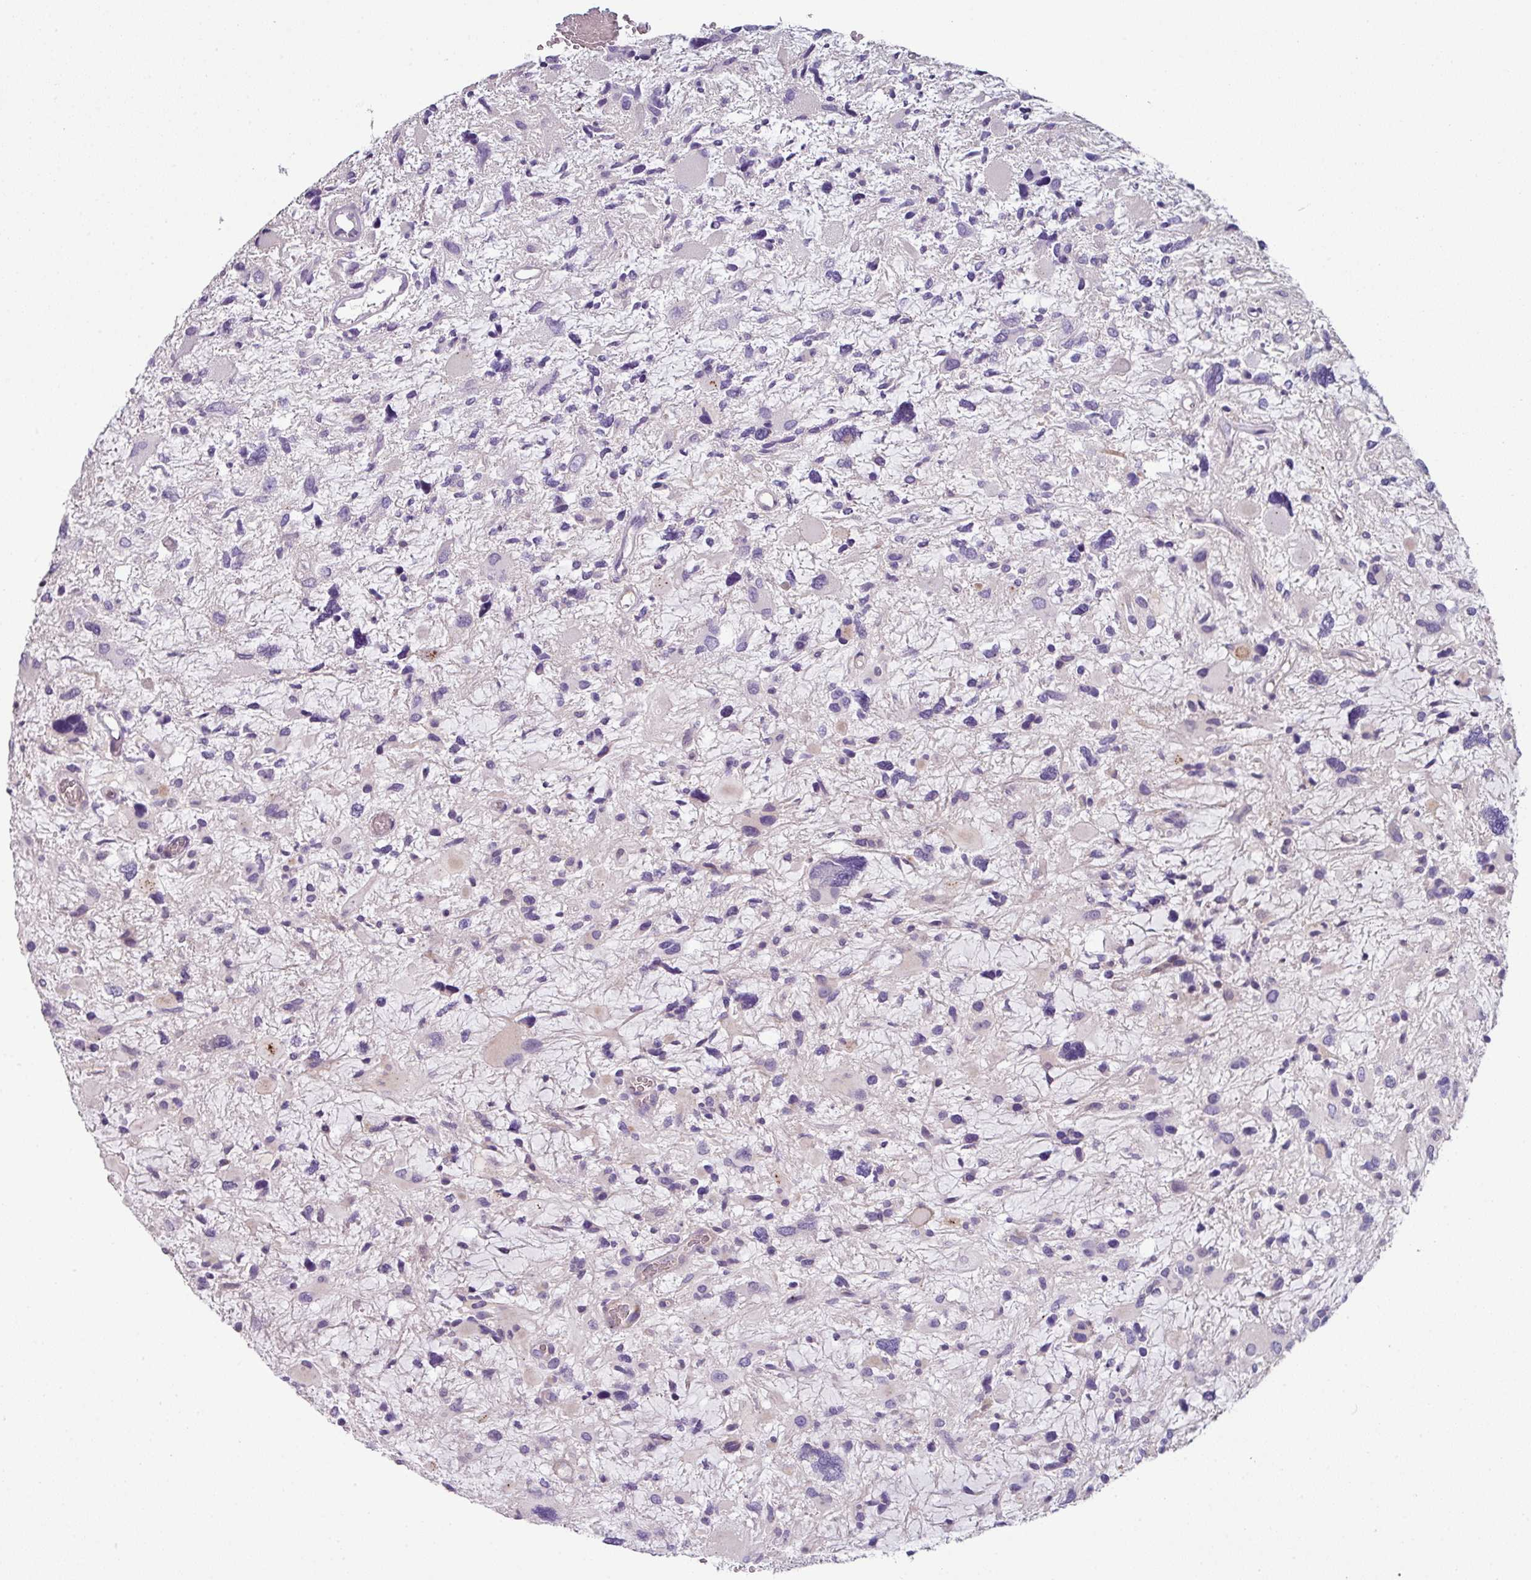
{"staining": {"intensity": "negative", "quantity": "none", "location": "none"}, "tissue": "glioma", "cell_type": "Tumor cells", "image_type": "cancer", "snomed": [{"axis": "morphology", "description": "Glioma, malignant, High grade"}, {"axis": "topography", "description": "Brain"}], "caption": "An image of human malignant glioma (high-grade) is negative for staining in tumor cells.", "gene": "LRRC9", "patient": {"sex": "female", "age": 11}}